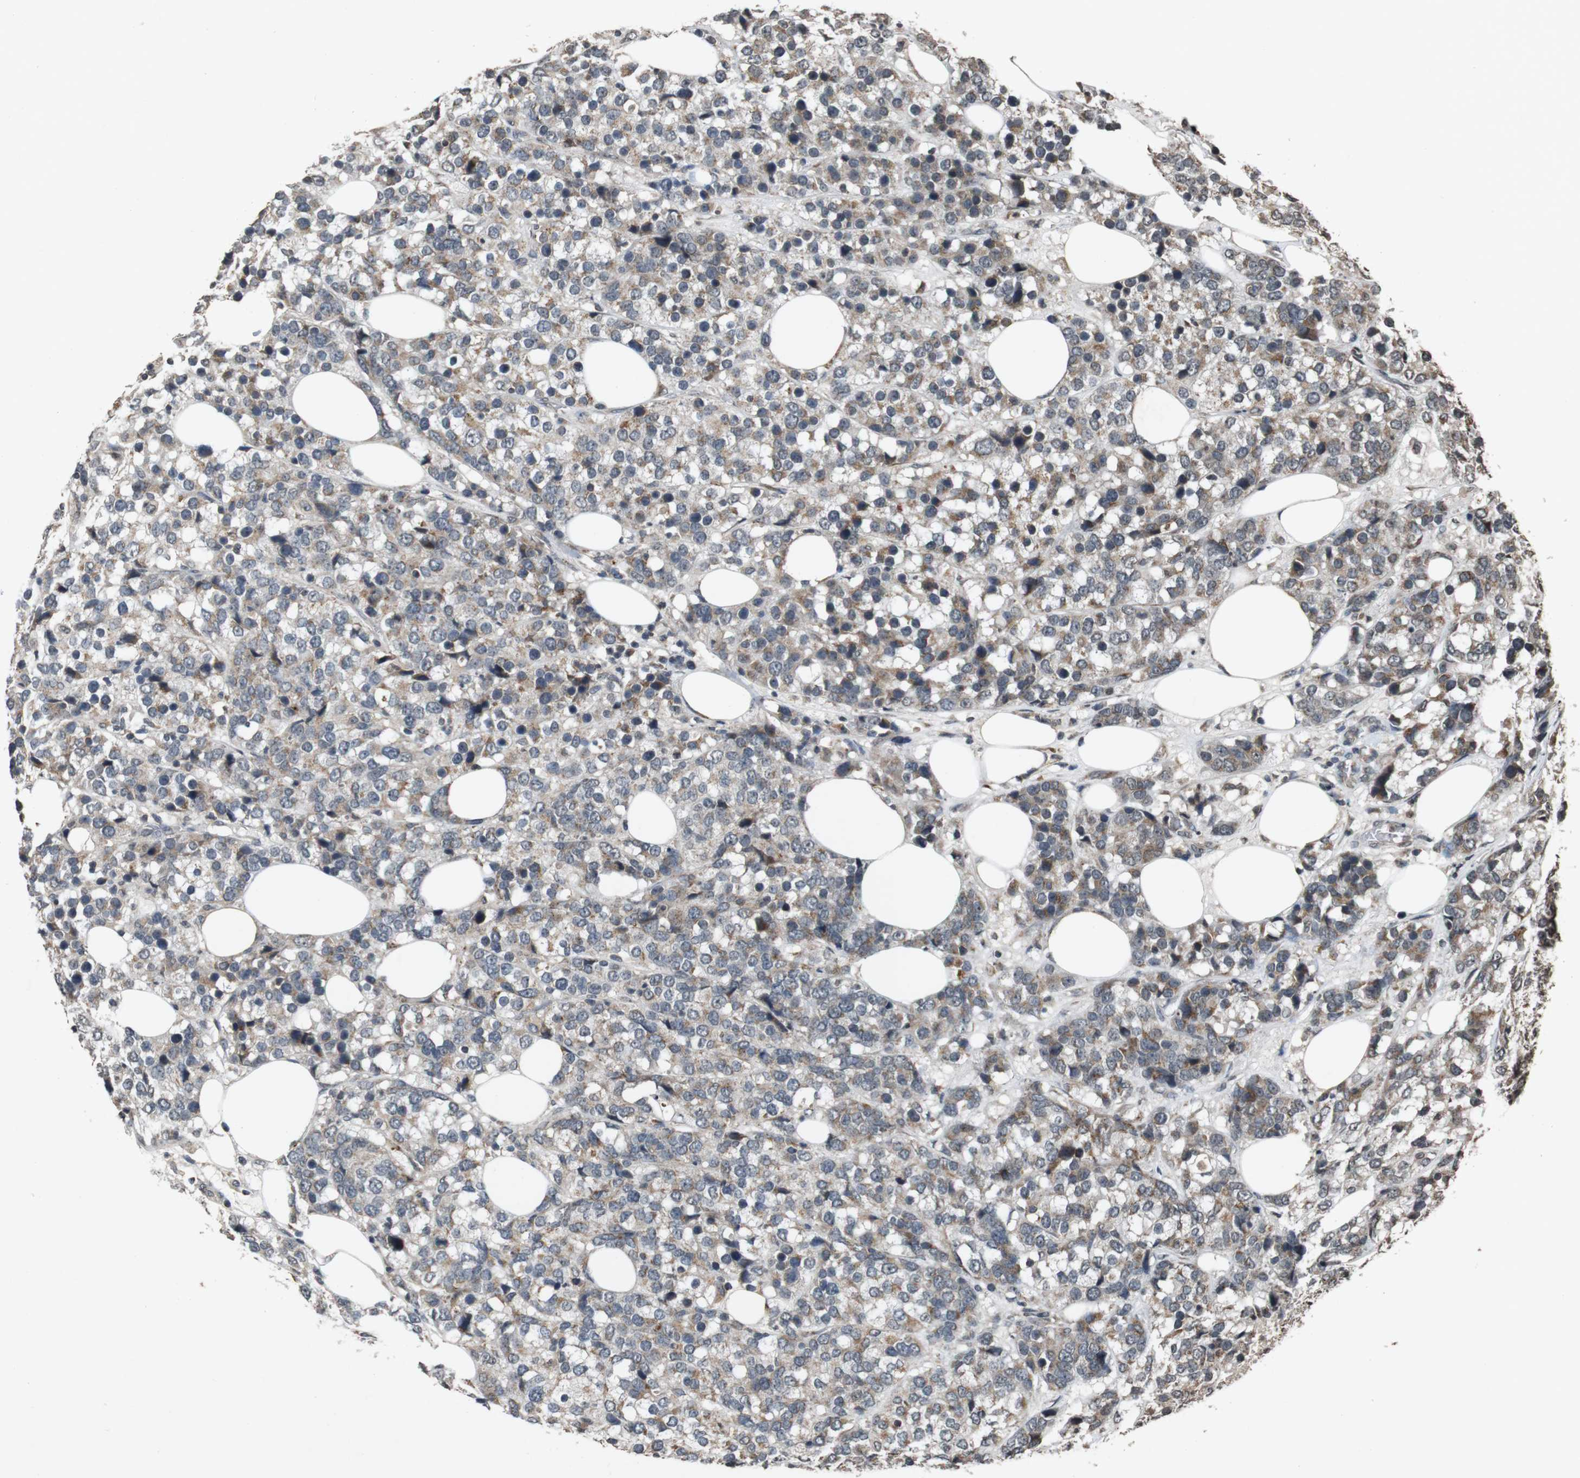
{"staining": {"intensity": "moderate", "quantity": "25%-75%", "location": "cytoplasmic/membranous"}, "tissue": "breast cancer", "cell_type": "Tumor cells", "image_type": "cancer", "snomed": [{"axis": "morphology", "description": "Lobular carcinoma"}, {"axis": "topography", "description": "Breast"}], "caption": "High-power microscopy captured an immunohistochemistry (IHC) photomicrograph of breast cancer, revealing moderate cytoplasmic/membranous positivity in approximately 25%-75% of tumor cells.", "gene": "SORL1", "patient": {"sex": "female", "age": 59}}